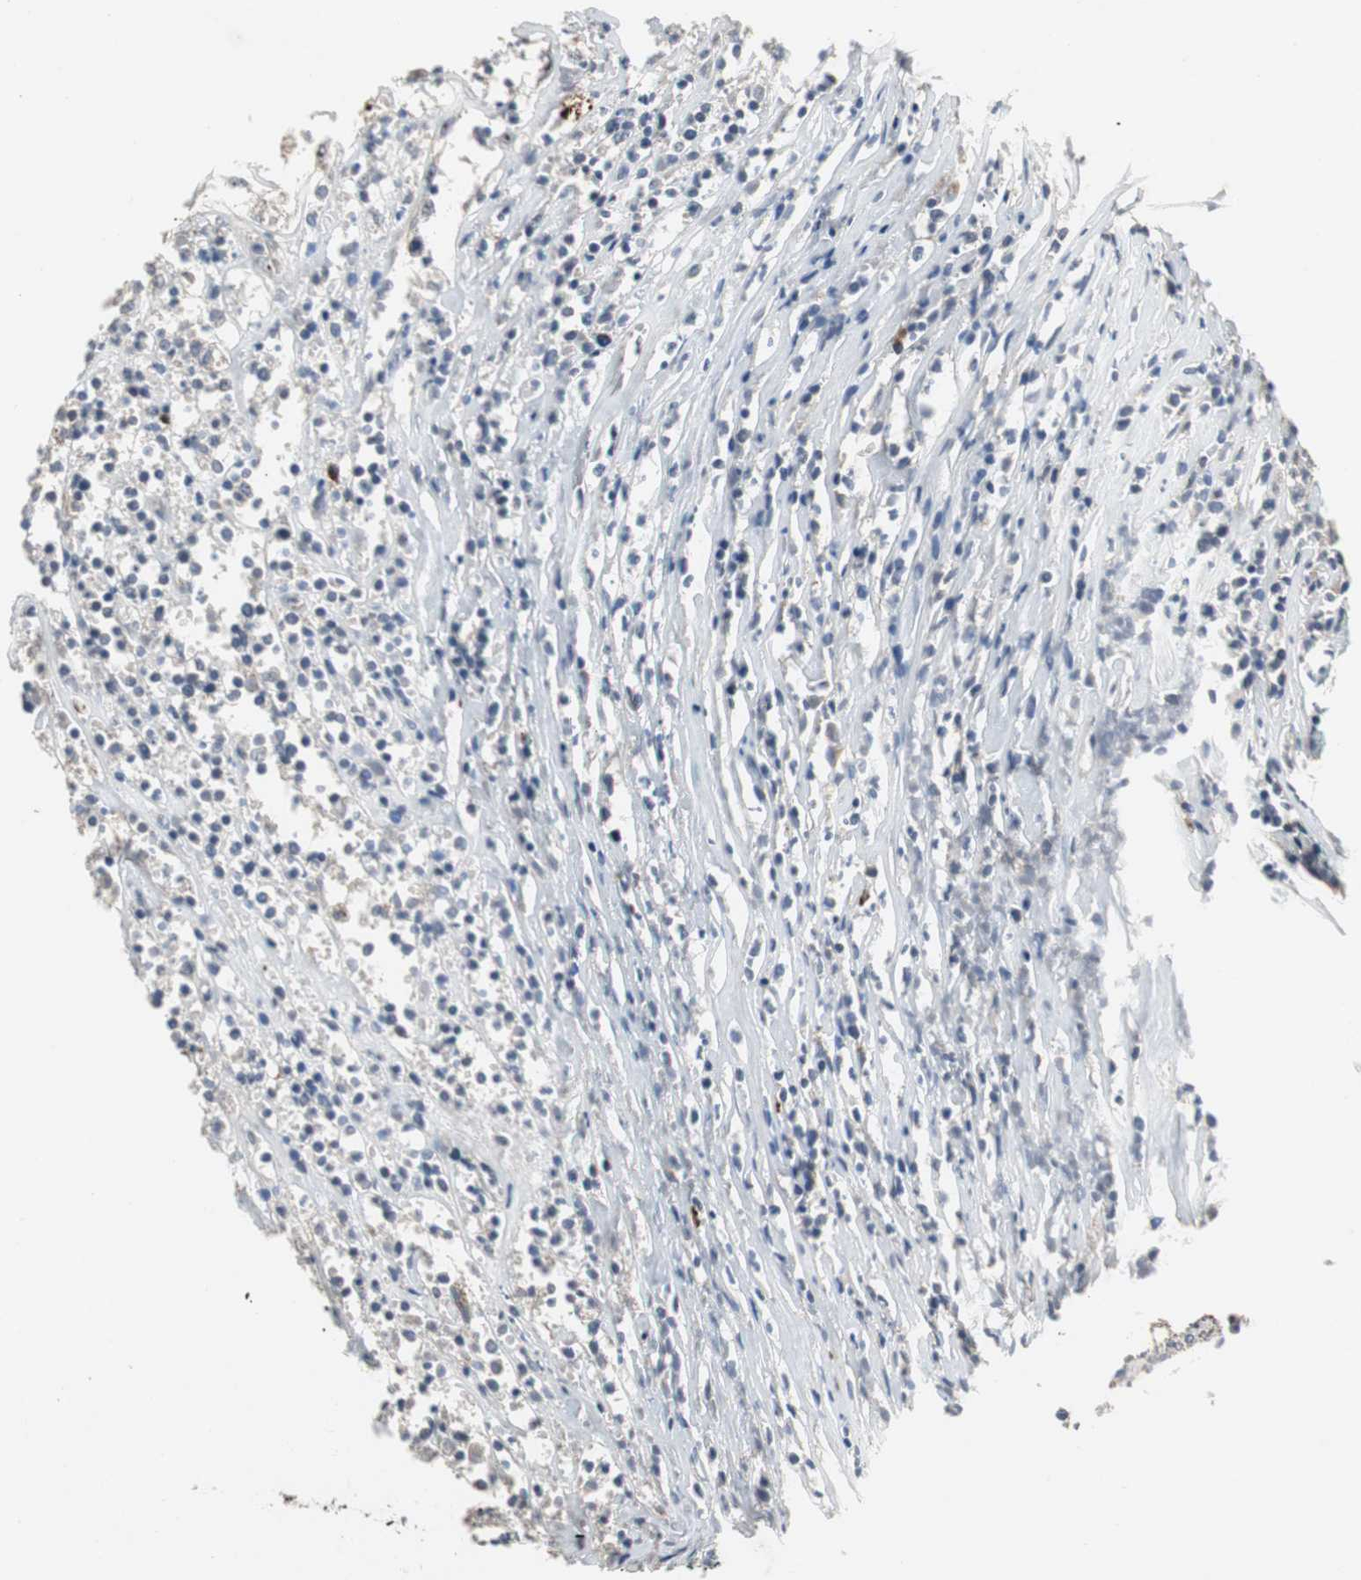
{"staining": {"intensity": "weak", "quantity": "<25%", "location": "cytoplasmic/membranous"}, "tissue": "lymphoma", "cell_type": "Tumor cells", "image_type": "cancer", "snomed": [{"axis": "morphology", "description": "Malignant lymphoma, non-Hodgkin's type, High grade"}, {"axis": "topography", "description": "Lymph node"}], "caption": "Tumor cells show no significant positivity in malignant lymphoma, non-Hodgkin's type (high-grade). (IHC, brightfield microscopy, high magnification).", "gene": "PCYT1B", "patient": {"sex": "female", "age": 73}}